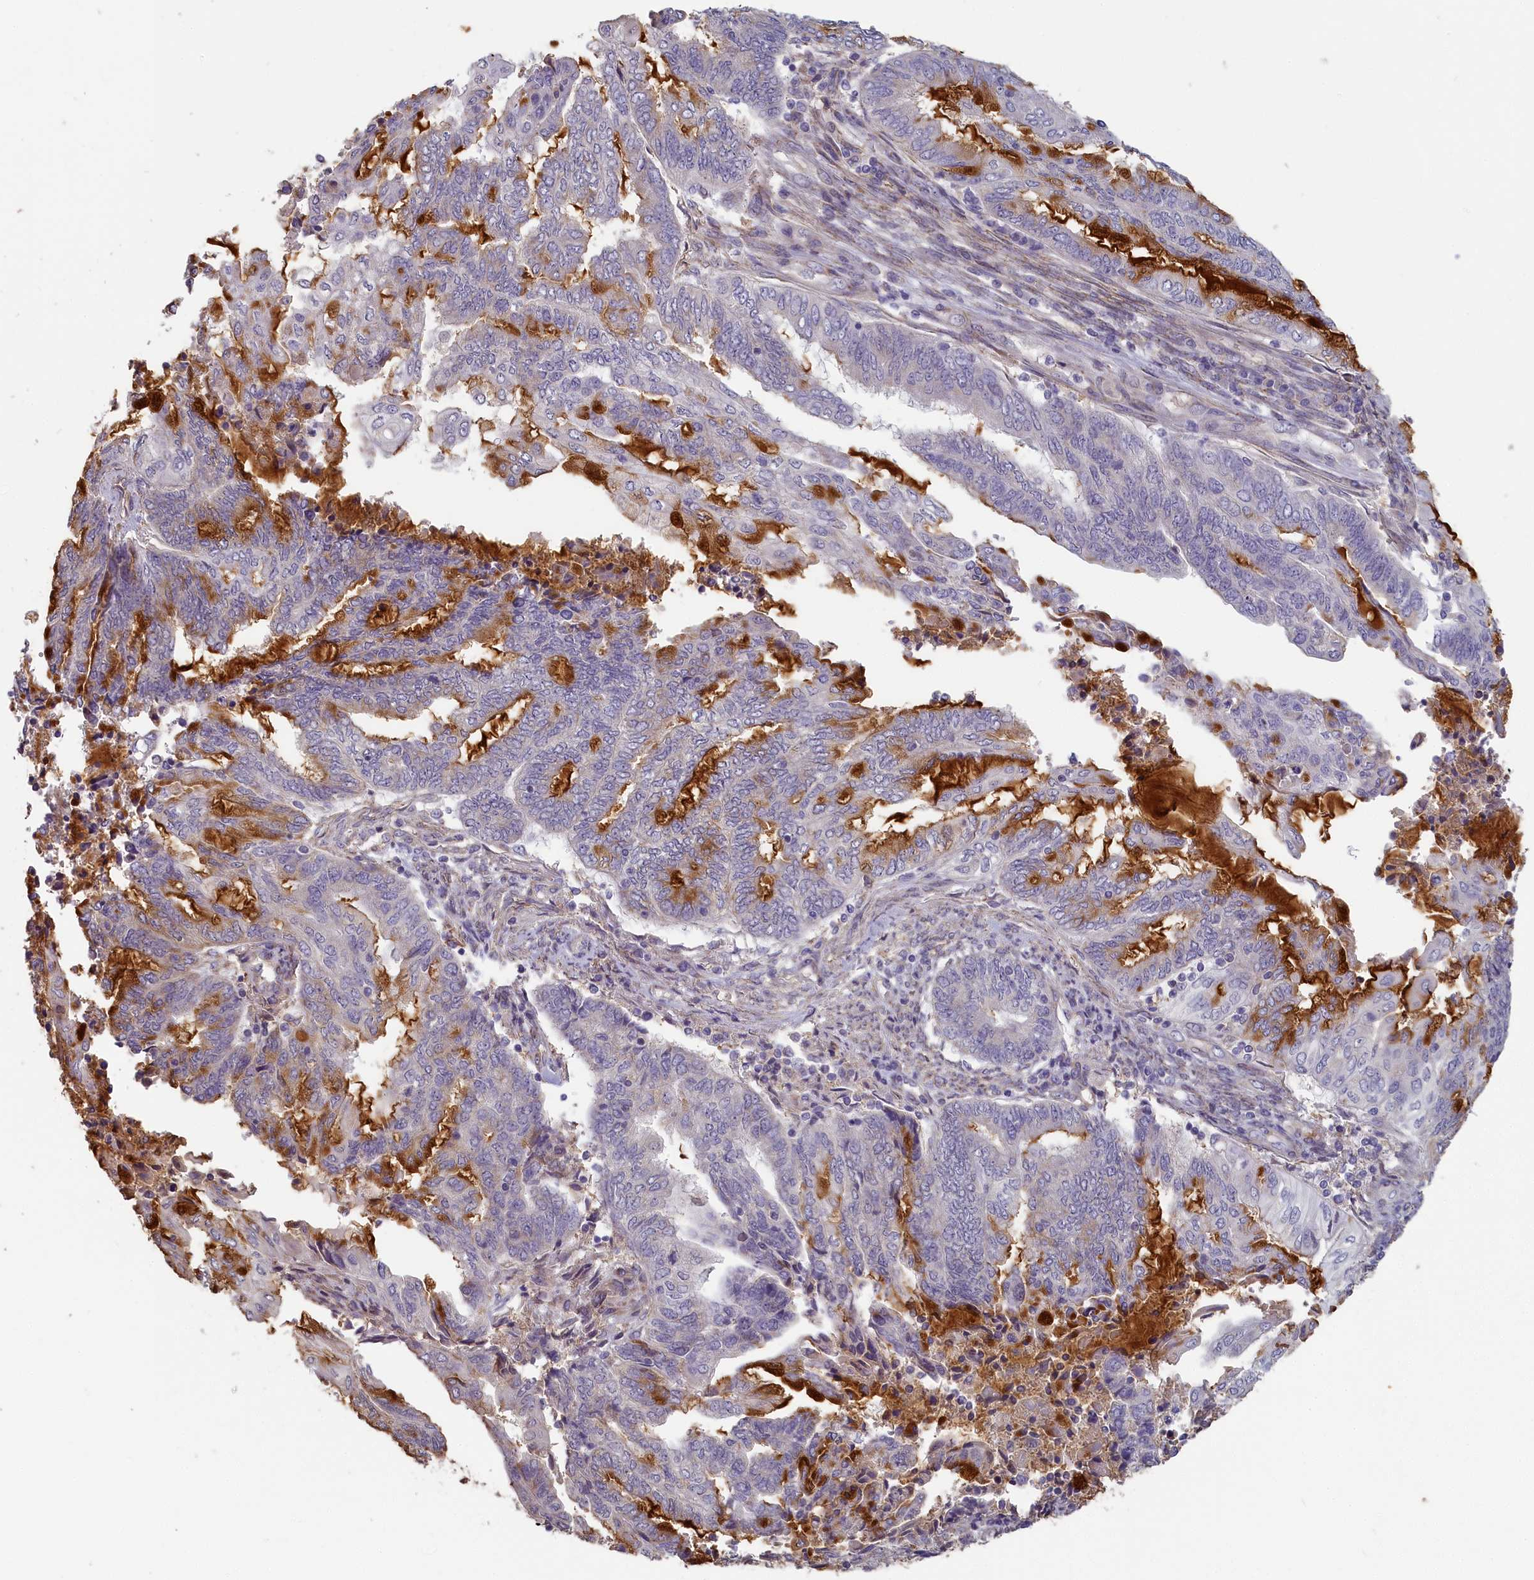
{"staining": {"intensity": "moderate", "quantity": "<25%", "location": "cytoplasmic/membranous"}, "tissue": "endometrial cancer", "cell_type": "Tumor cells", "image_type": "cancer", "snomed": [{"axis": "morphology", "description": "Adenocarcinoma, NOS"}, {"axis": "topography", "description": "Uterus"}, {"axis": "topography", "description": "Endometrium"}], "caption": "Moderate cytoplasmic/membranous expression is identified in about <25% of tumor cells in adenocarcinoma (endometrial).", "gene": "STX16", "patient": {"sex": "female", "age": 70}}